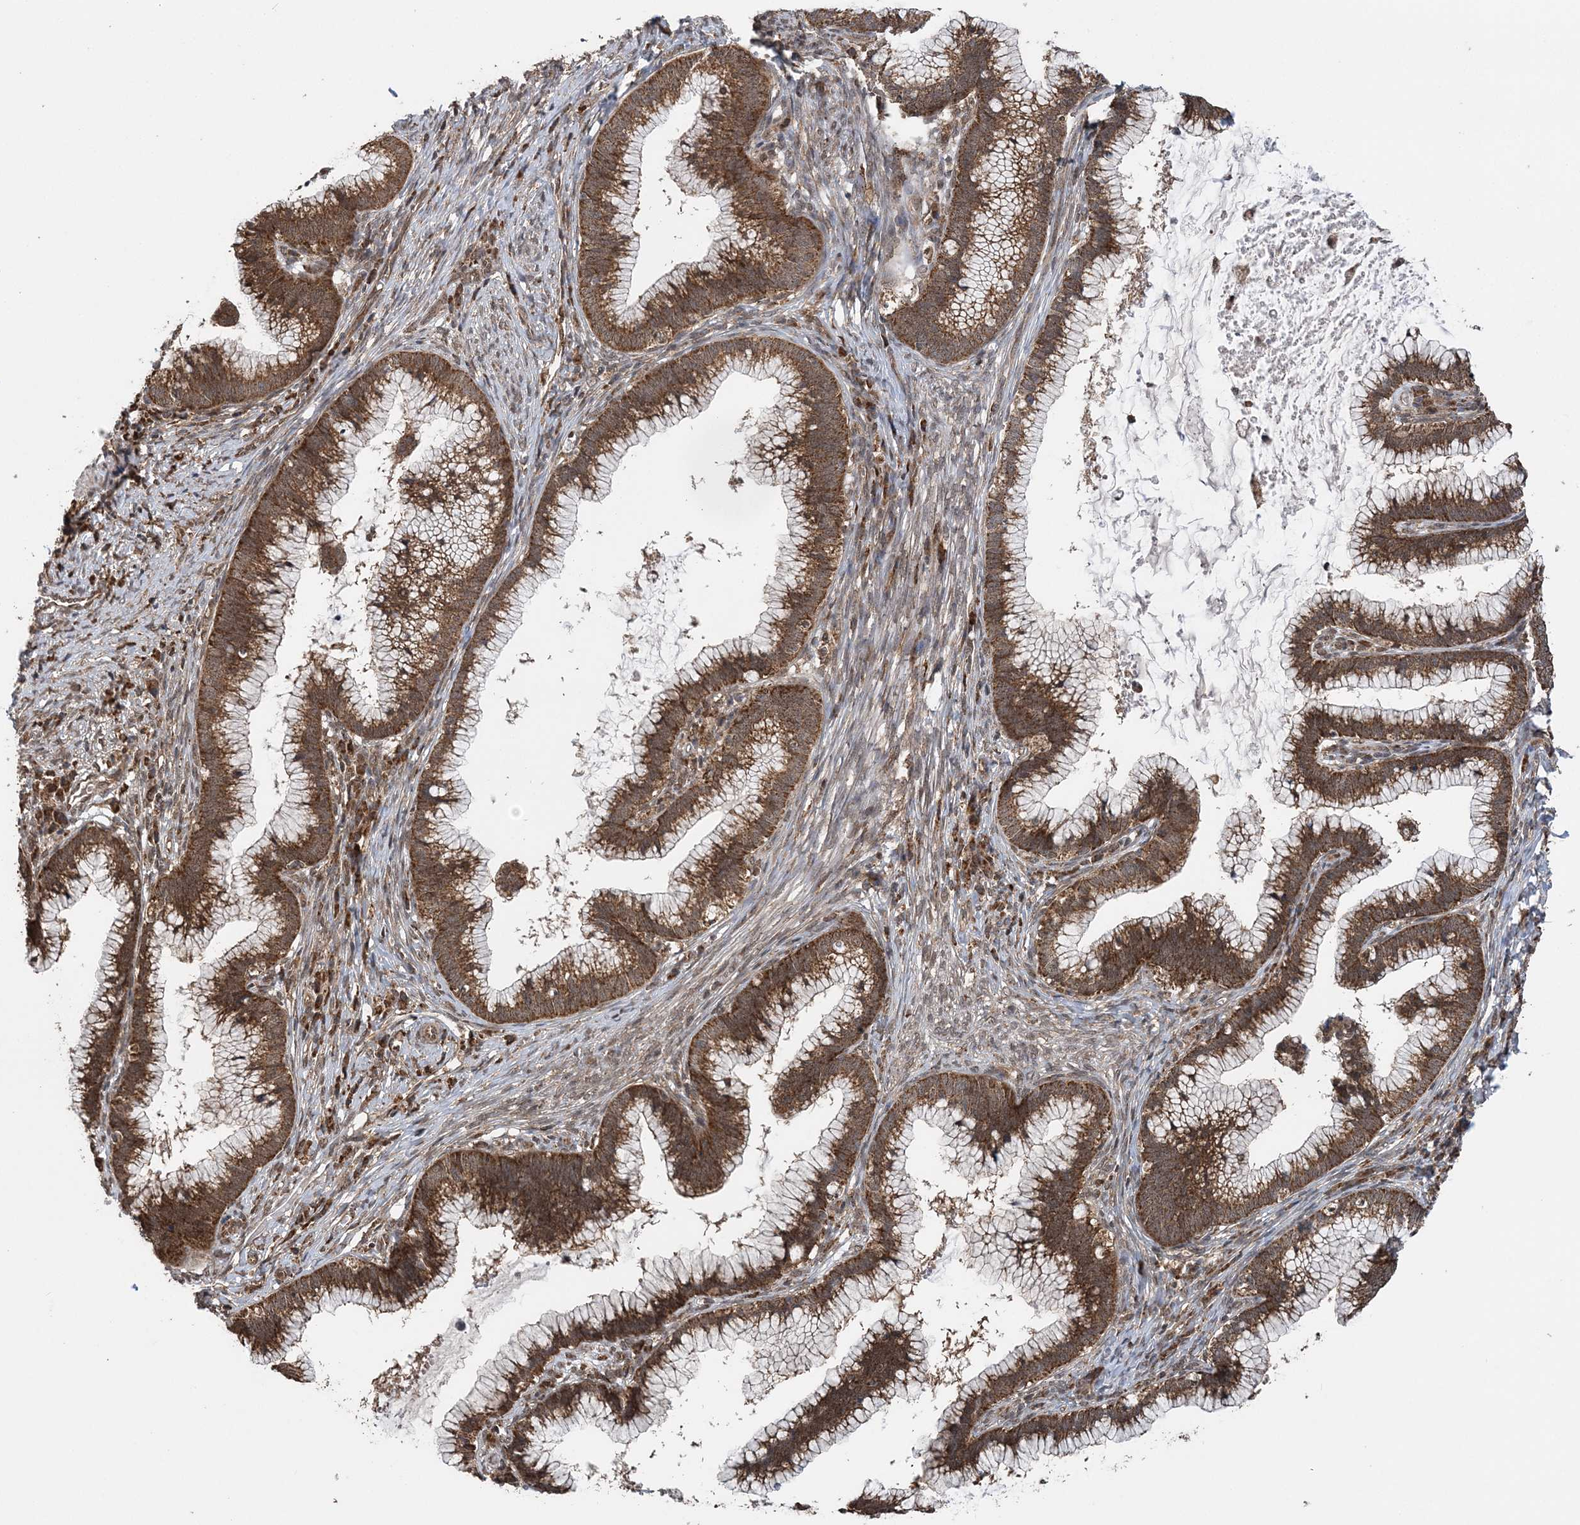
{"staining": {"intensity": "moderate", "quantity": ">75%", "location": "cytoplasmic/membranous"}, "tissue": "cervical cancer", "cell_type": "Tumor cells", "image_type": "cancer", "snomed": [{"axis": "morphology", "description": "Adenocarcinoma, NOS"}, {"axis": "topography", "description": "Cervix"}], "caption": "DAB immunohistochemical staining of human cervical cancer (adenocarcinoma) shows moderate cytoplasmic/membranous protein staining in about >75% of tumor cells.", "gene": "PCBP1", "patient": {"sex": "female", "age": 36}}